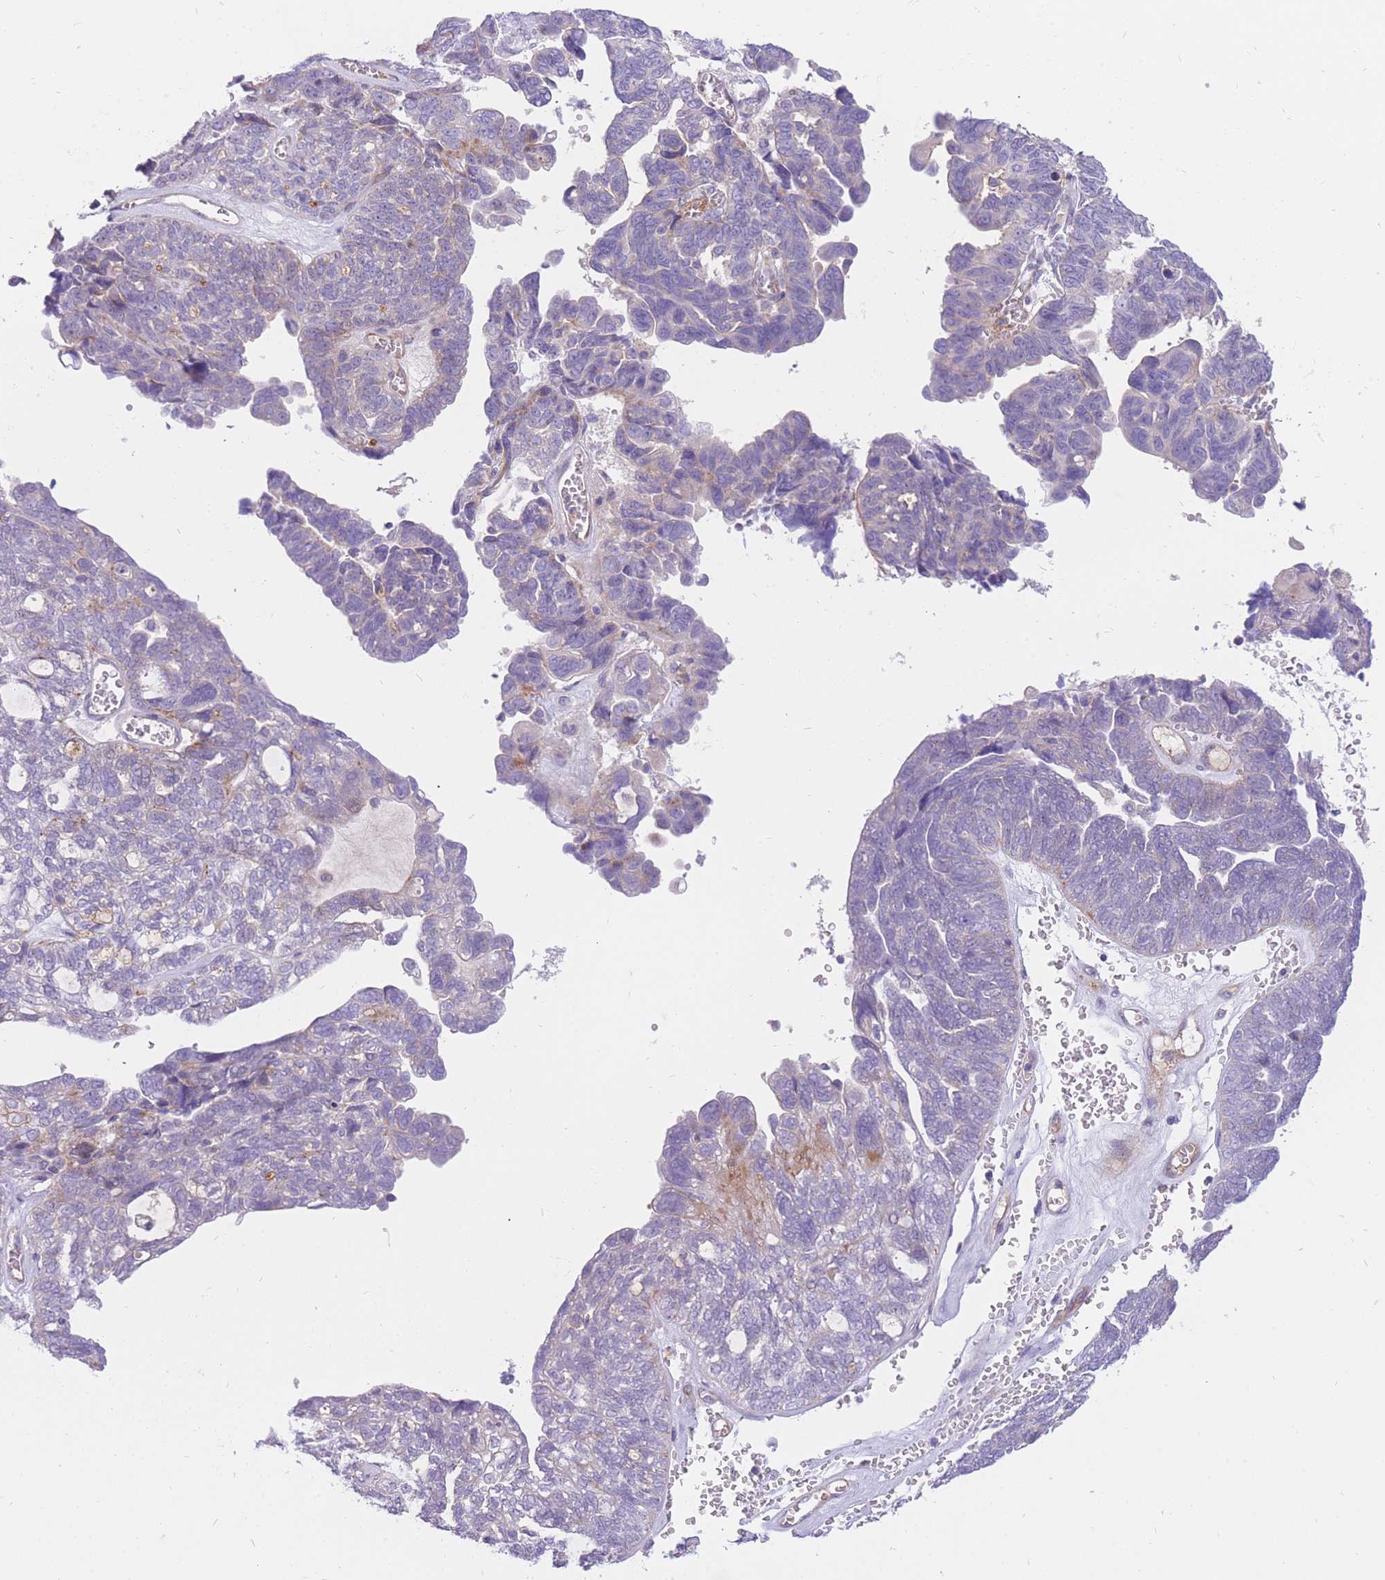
{"staining": {"intensity": "negative", "quantity": "none", "location": "none"}, "tissue": "ovarian cancer", "cell_type": "Tumor cells", "image_type": "cancer", "snomed": [{"axis": "morphology", "description": "Cystadenocarcinoma, serous, NOS"}, {"axis": "topography", "description": "Ovary"}], "caption": "Immunohistochemistry histopathology image of neoplastic tissue: ovarian cancer stained with DAB exhibits no significant protein expression in tumor cells.", "gene": "SULT1A1", "patient": {"sex": "female", "age": 79}}